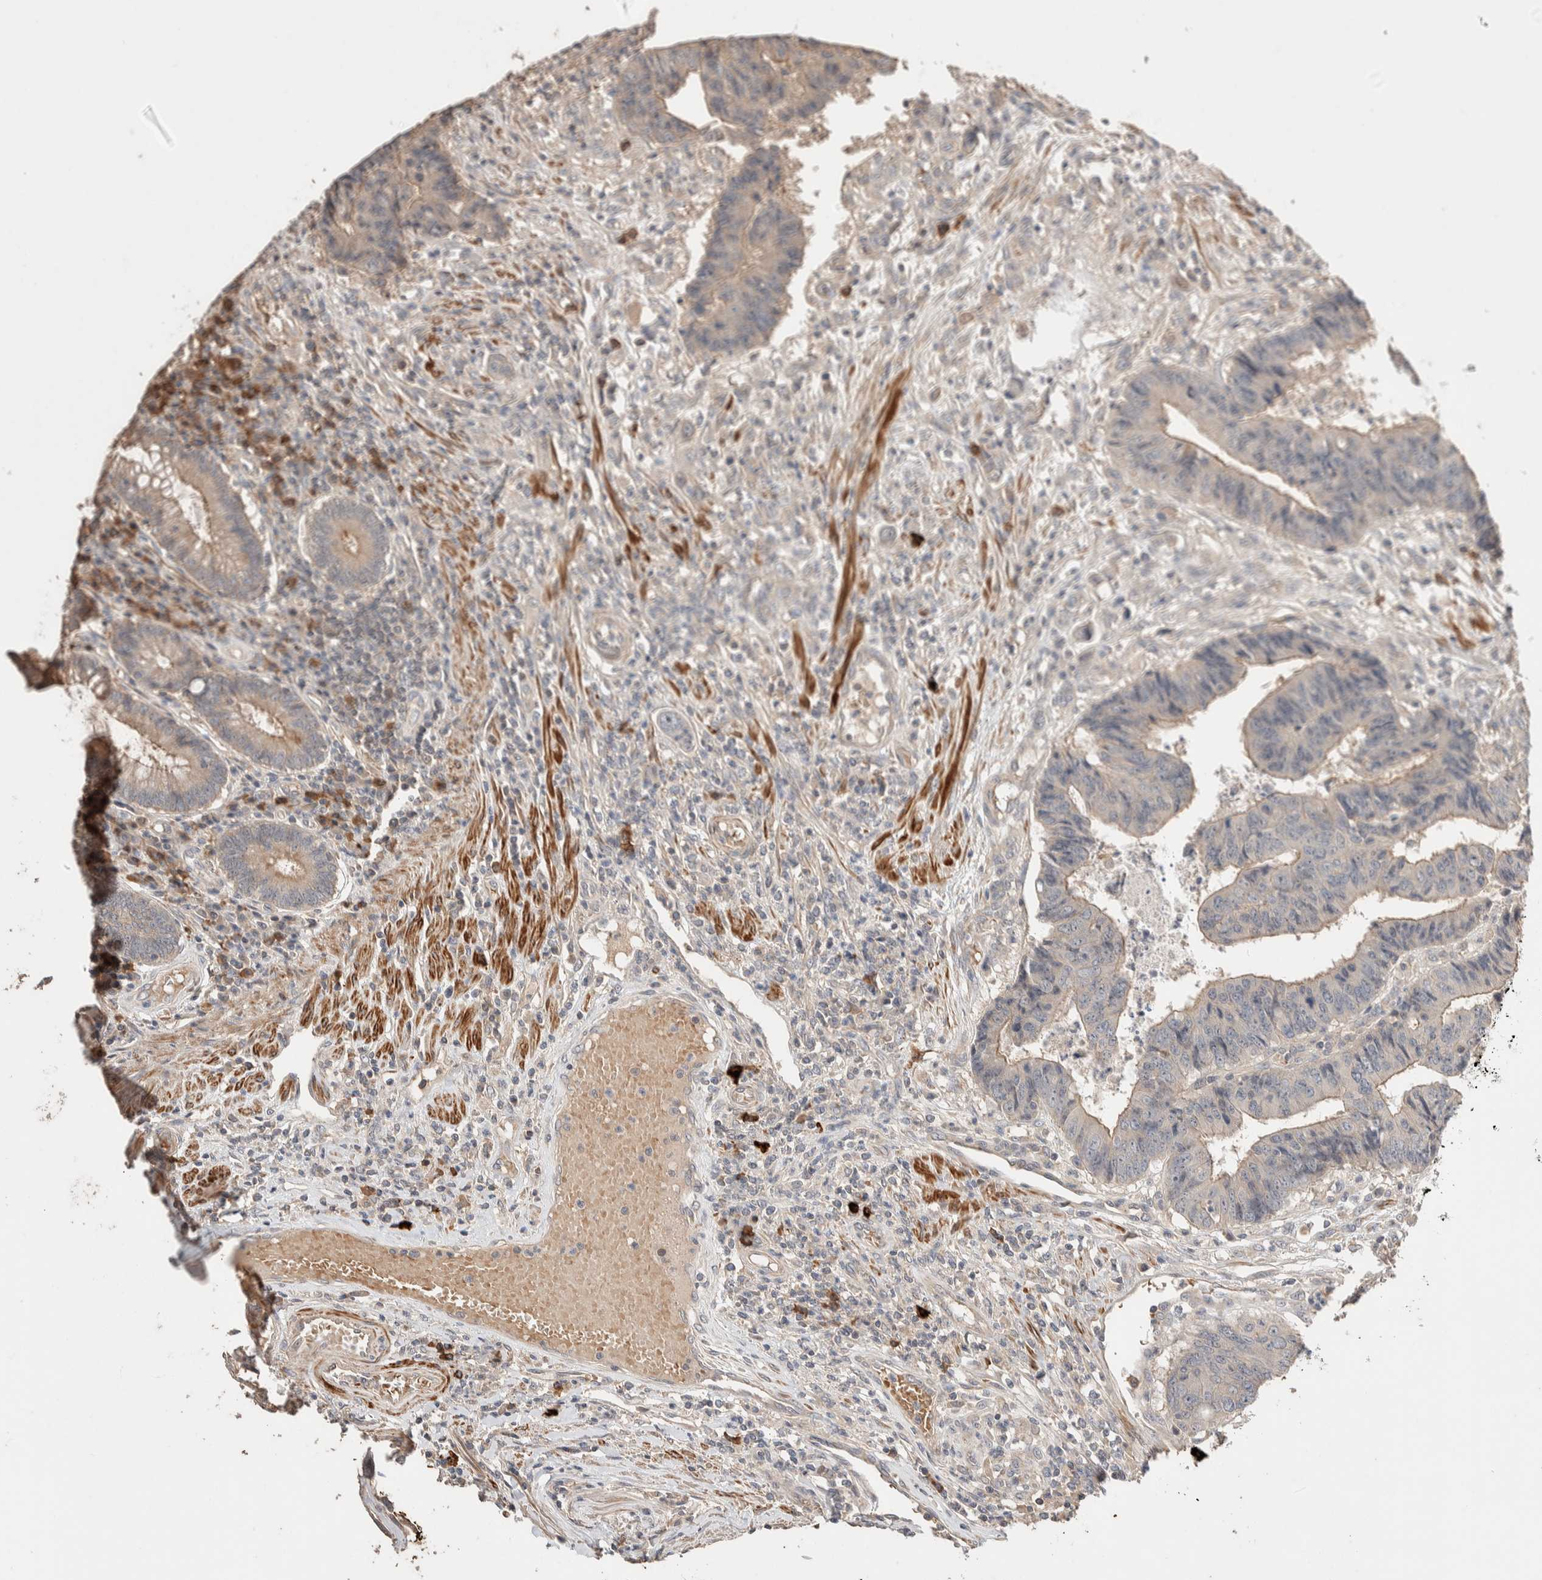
{"staining": {"intensity": "weak", "quantity": "25%-75%", "location": "cytoplasmic/membranous"}, "tissue": "colorectal cancer", "cell_type": "Tumor cells", "image_type": "cancer", "snomed": [{"axis": "morphology", "description": "Adenocarcinoma, NOS"}, {"axis": "topography", "description": "Rectum"}], "caption": "Immunohistochemical staining of adenocarcinoma (colorectal) demonstrates low levels of weak cytoplasmic/membranous protein positivity in approximately 25%-75% of tumor cells.", "gene": "WDR91", "patient": {"sex": "male", "age": 84}}